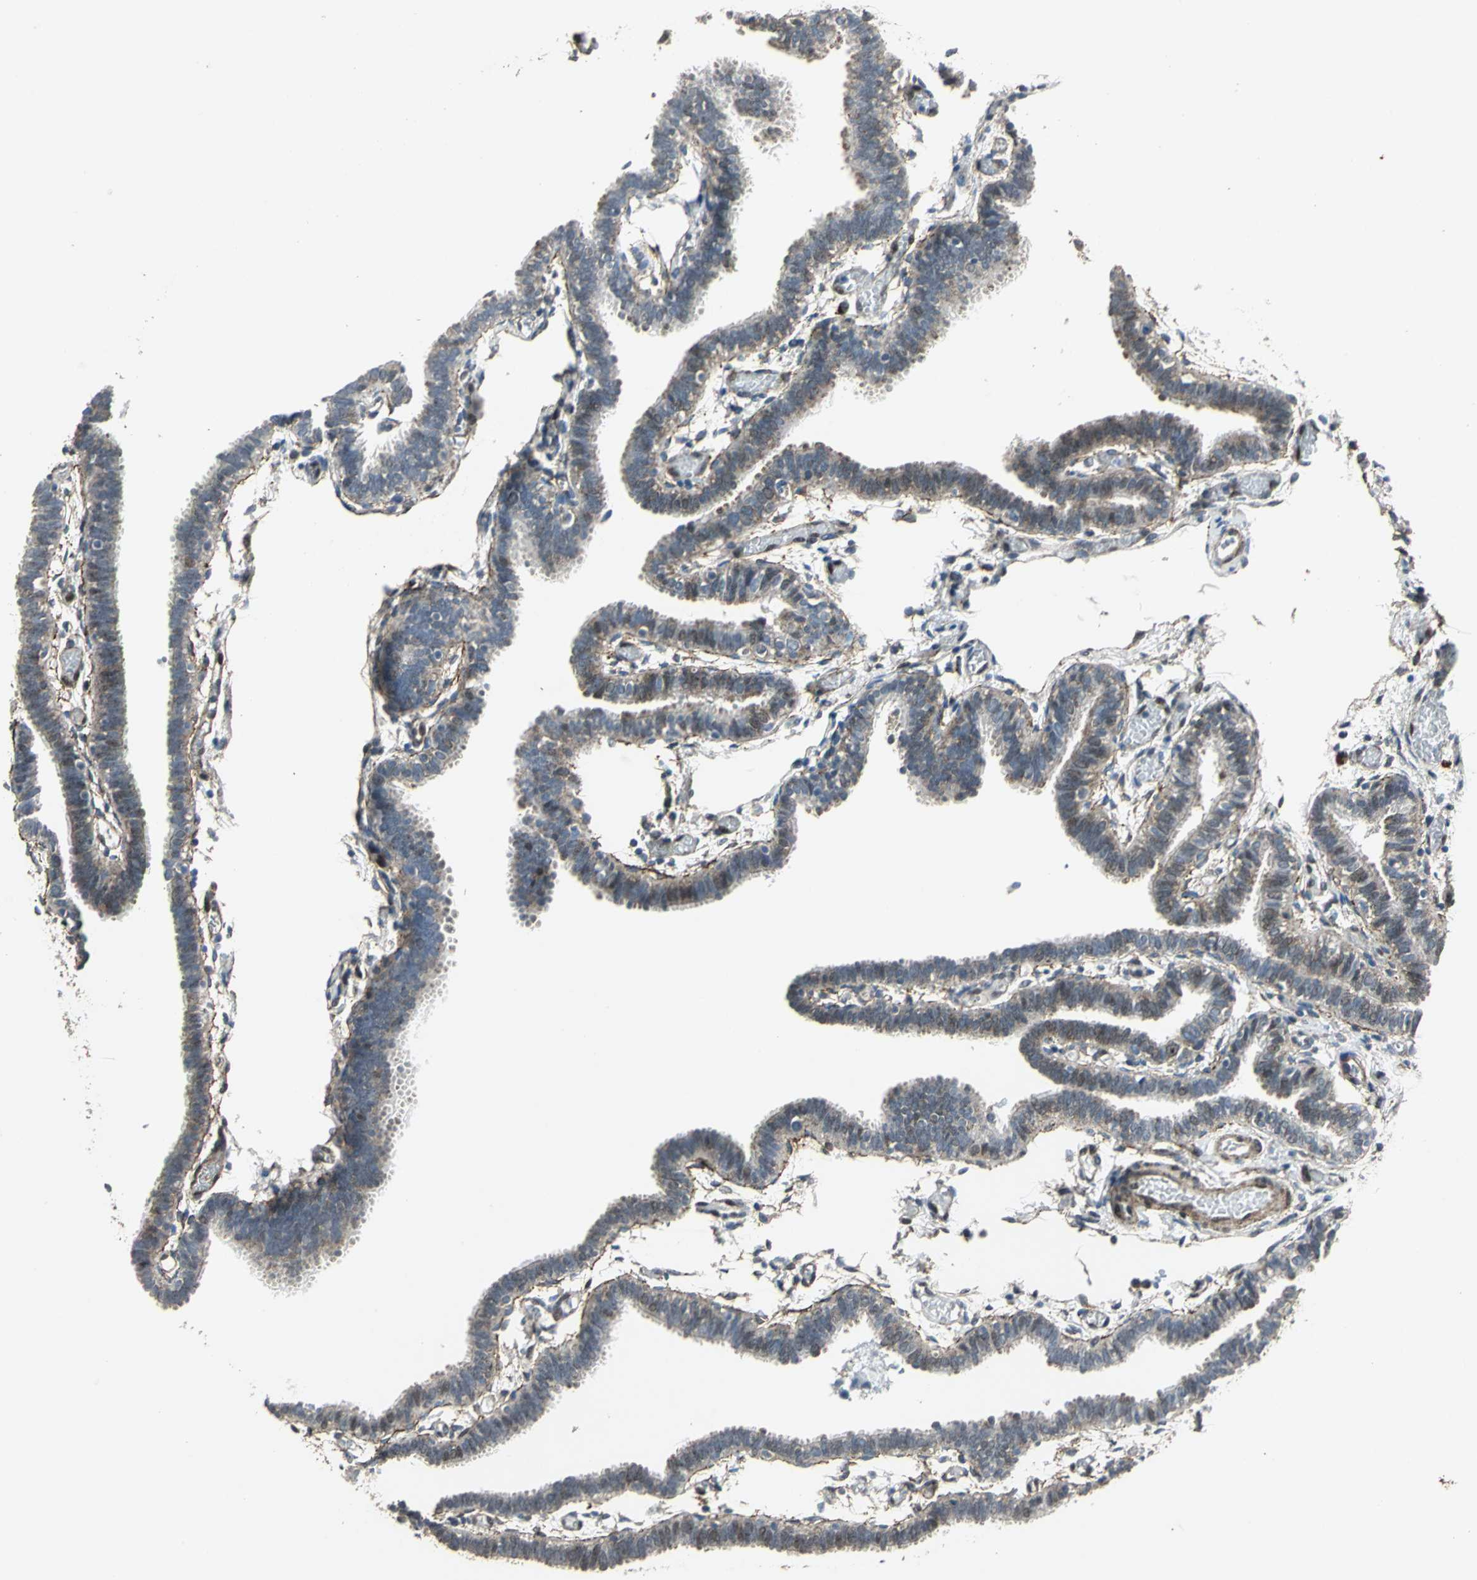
{"staining": {"intensity": "weak", "quantity": "25%-75%", "location": "cytoplasmic/membranous"}, "tissue": "fallopian tube", "cell_type": "Glandular cells", "image_type": "normal", "snomed": [{"axis": "morphology", "description": "Normal tissue, NOS"}, {"axis": "topography", "description": "Fallopian tube"}], "caption": "Protein expression analysis of unremarkable human fallopian tube reveals weak cytoplasmic/membranous positivity in approximately 25%-75% of glandular cells. (DAB IHC with brightfield microscopy, high magnification).", "gene": "DNAJB4", "patient": {"sex": "female", "age": 29}}